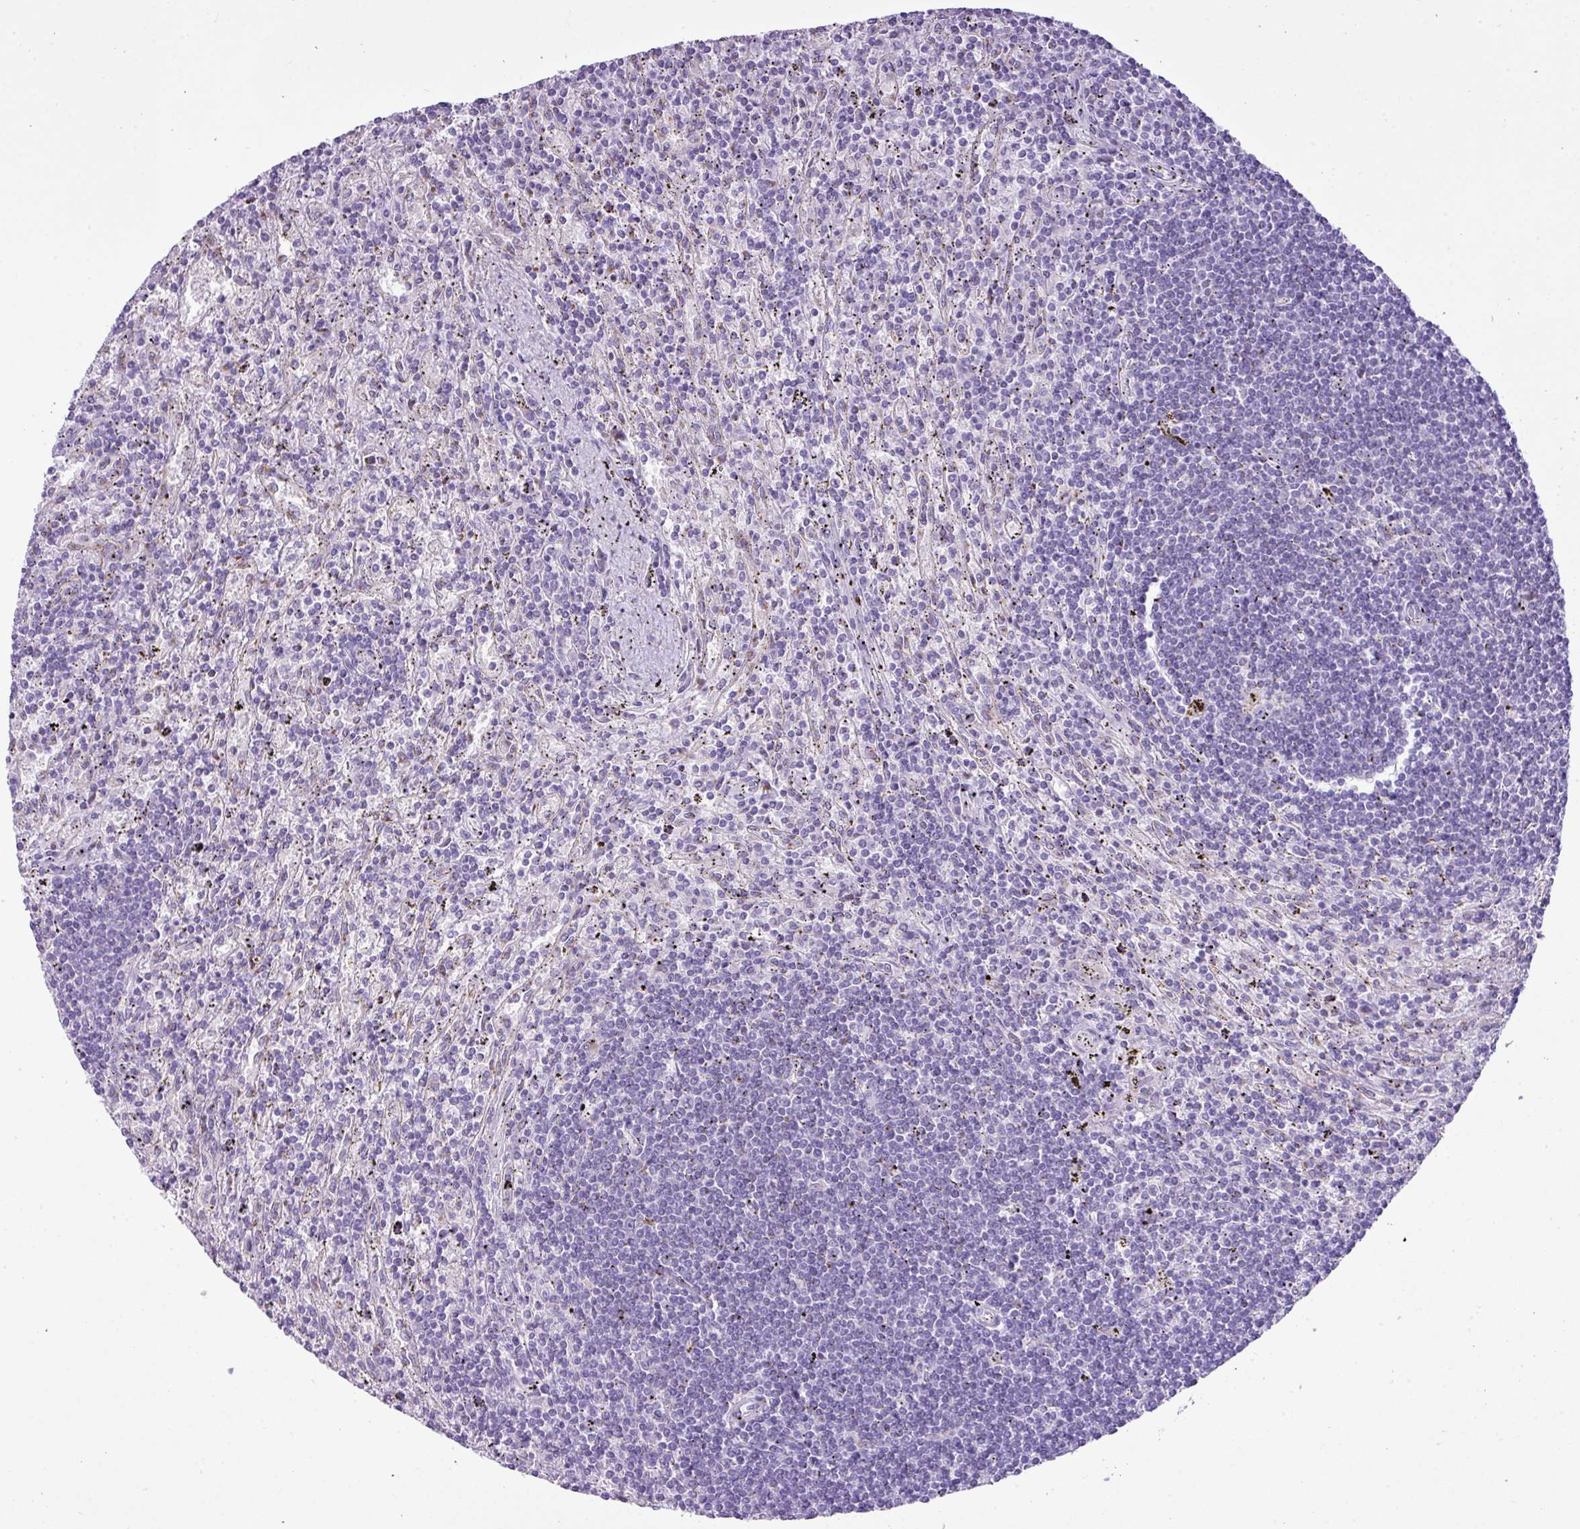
{"staining": {"intensity": "negative", "quantity": "none", "location": "none"}, "tissue": "lymphoma", "cell_type": "Tumor cells", "image_type": "cancer", "snomed": [{"axis": "morphology", "description": "Malignant lymphoma, non-Hodgkin's type, Low grade"}, {"axis": "topography", "description": "Spleen"}], "caption": "Tumor cells are negative for brown protein staining in lymphoma. Brightfield microscopy of immunohistochemistry (IHC) stained with DAB (brown) and hematoxylin (blue), captured at high magnification.", "gene": "FAM43A", "patient": {"sex": "male", "age": 76}}